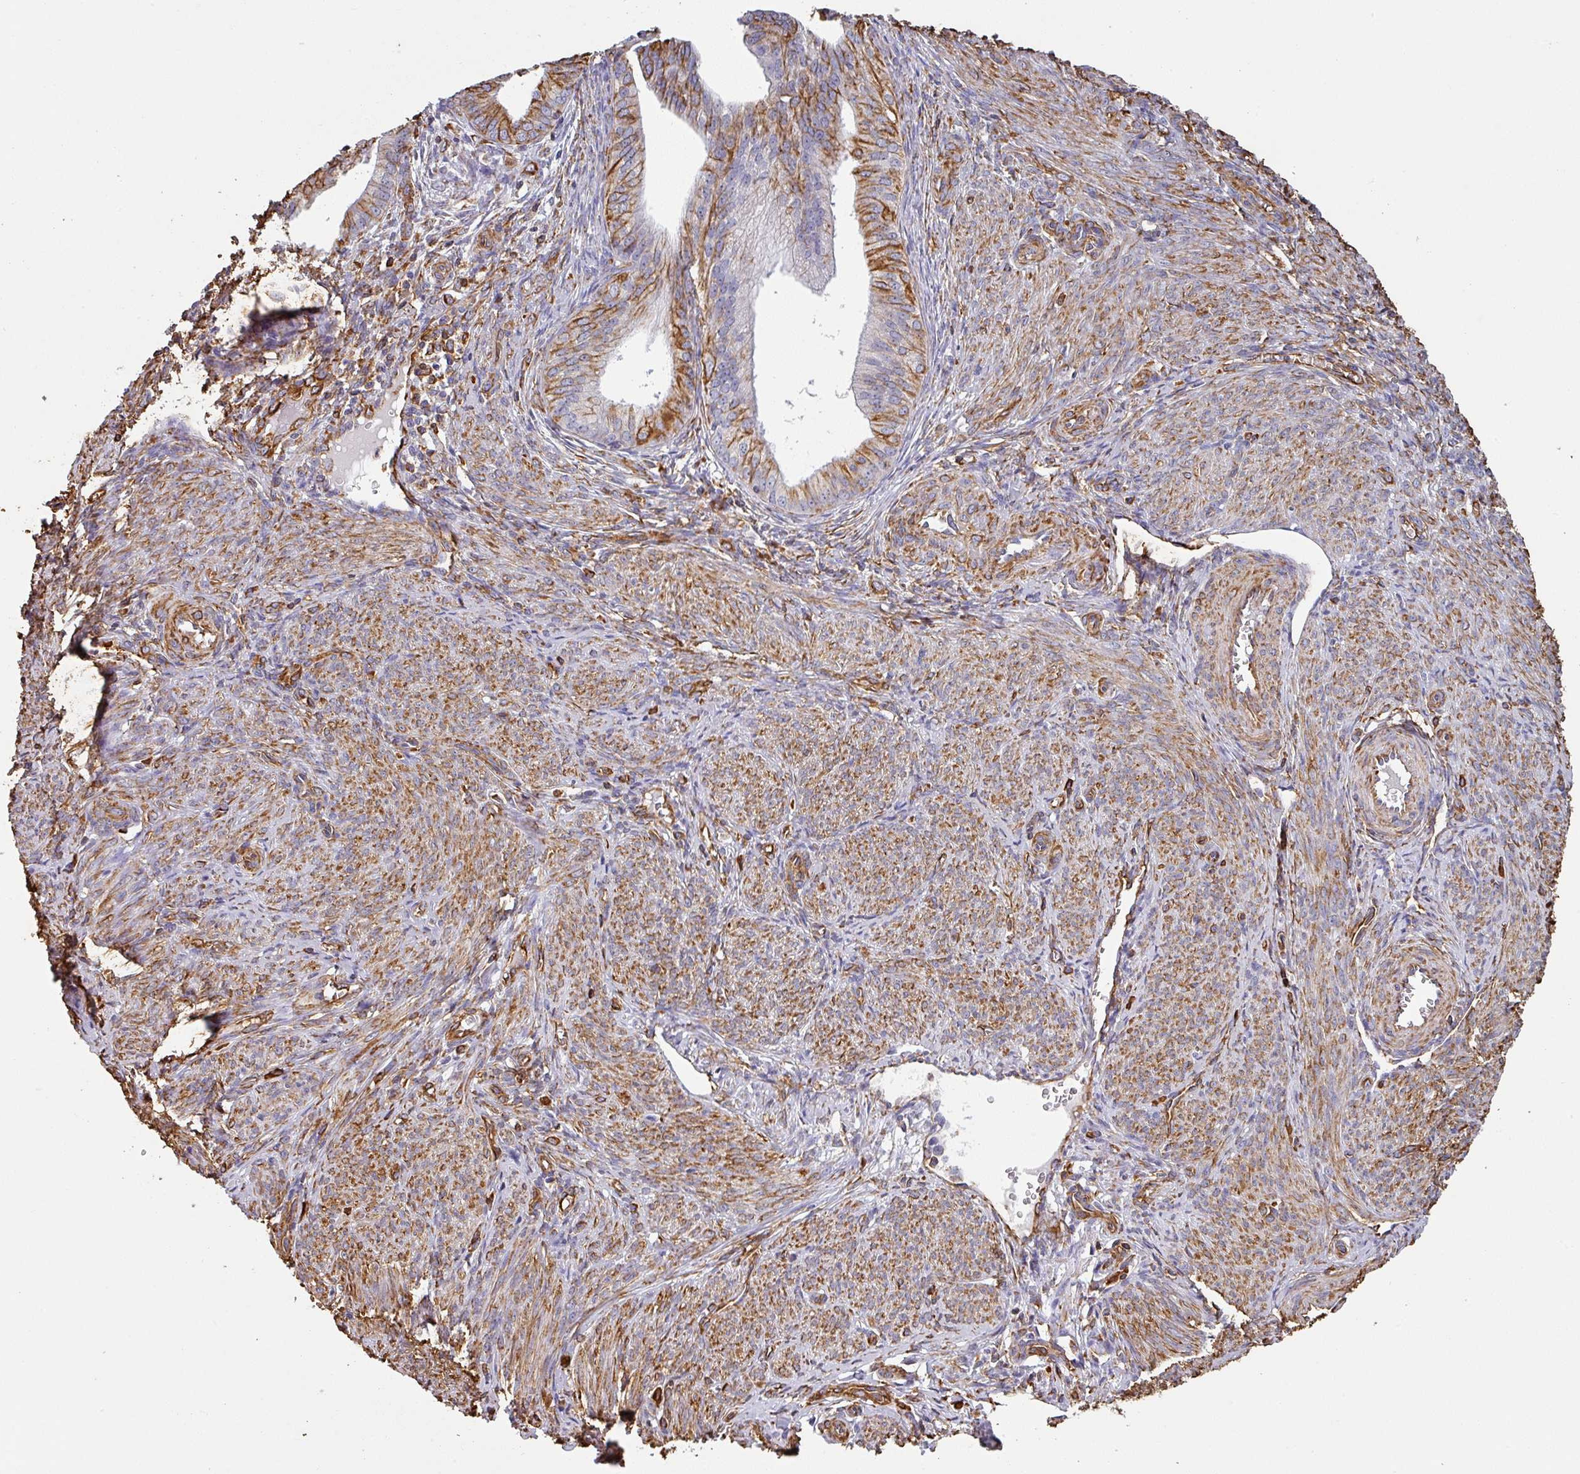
{"staining": {"intensity": "moderate", "quantity": "<25%", "location": "cytoplasmic/membranous"}, "tissue": "endometrial cancer", "cell_type": "Tumor cells", "image_type": "cancer", "snomed": [{"axis": "morphology", "description": "Adenocarcinoma, NOS"}, {"axis": "topography", "description": "Endometrium"}], "caption": "This histopathology image demonstrates immunohistochemistry staining of human adenocarcinoma (endometrial), with low moderate cytoplasmic/membranous expression in about <25% of tumor cells.", "gene": "ZNF280C", "patient": {"sex": "female", "age": 50}}